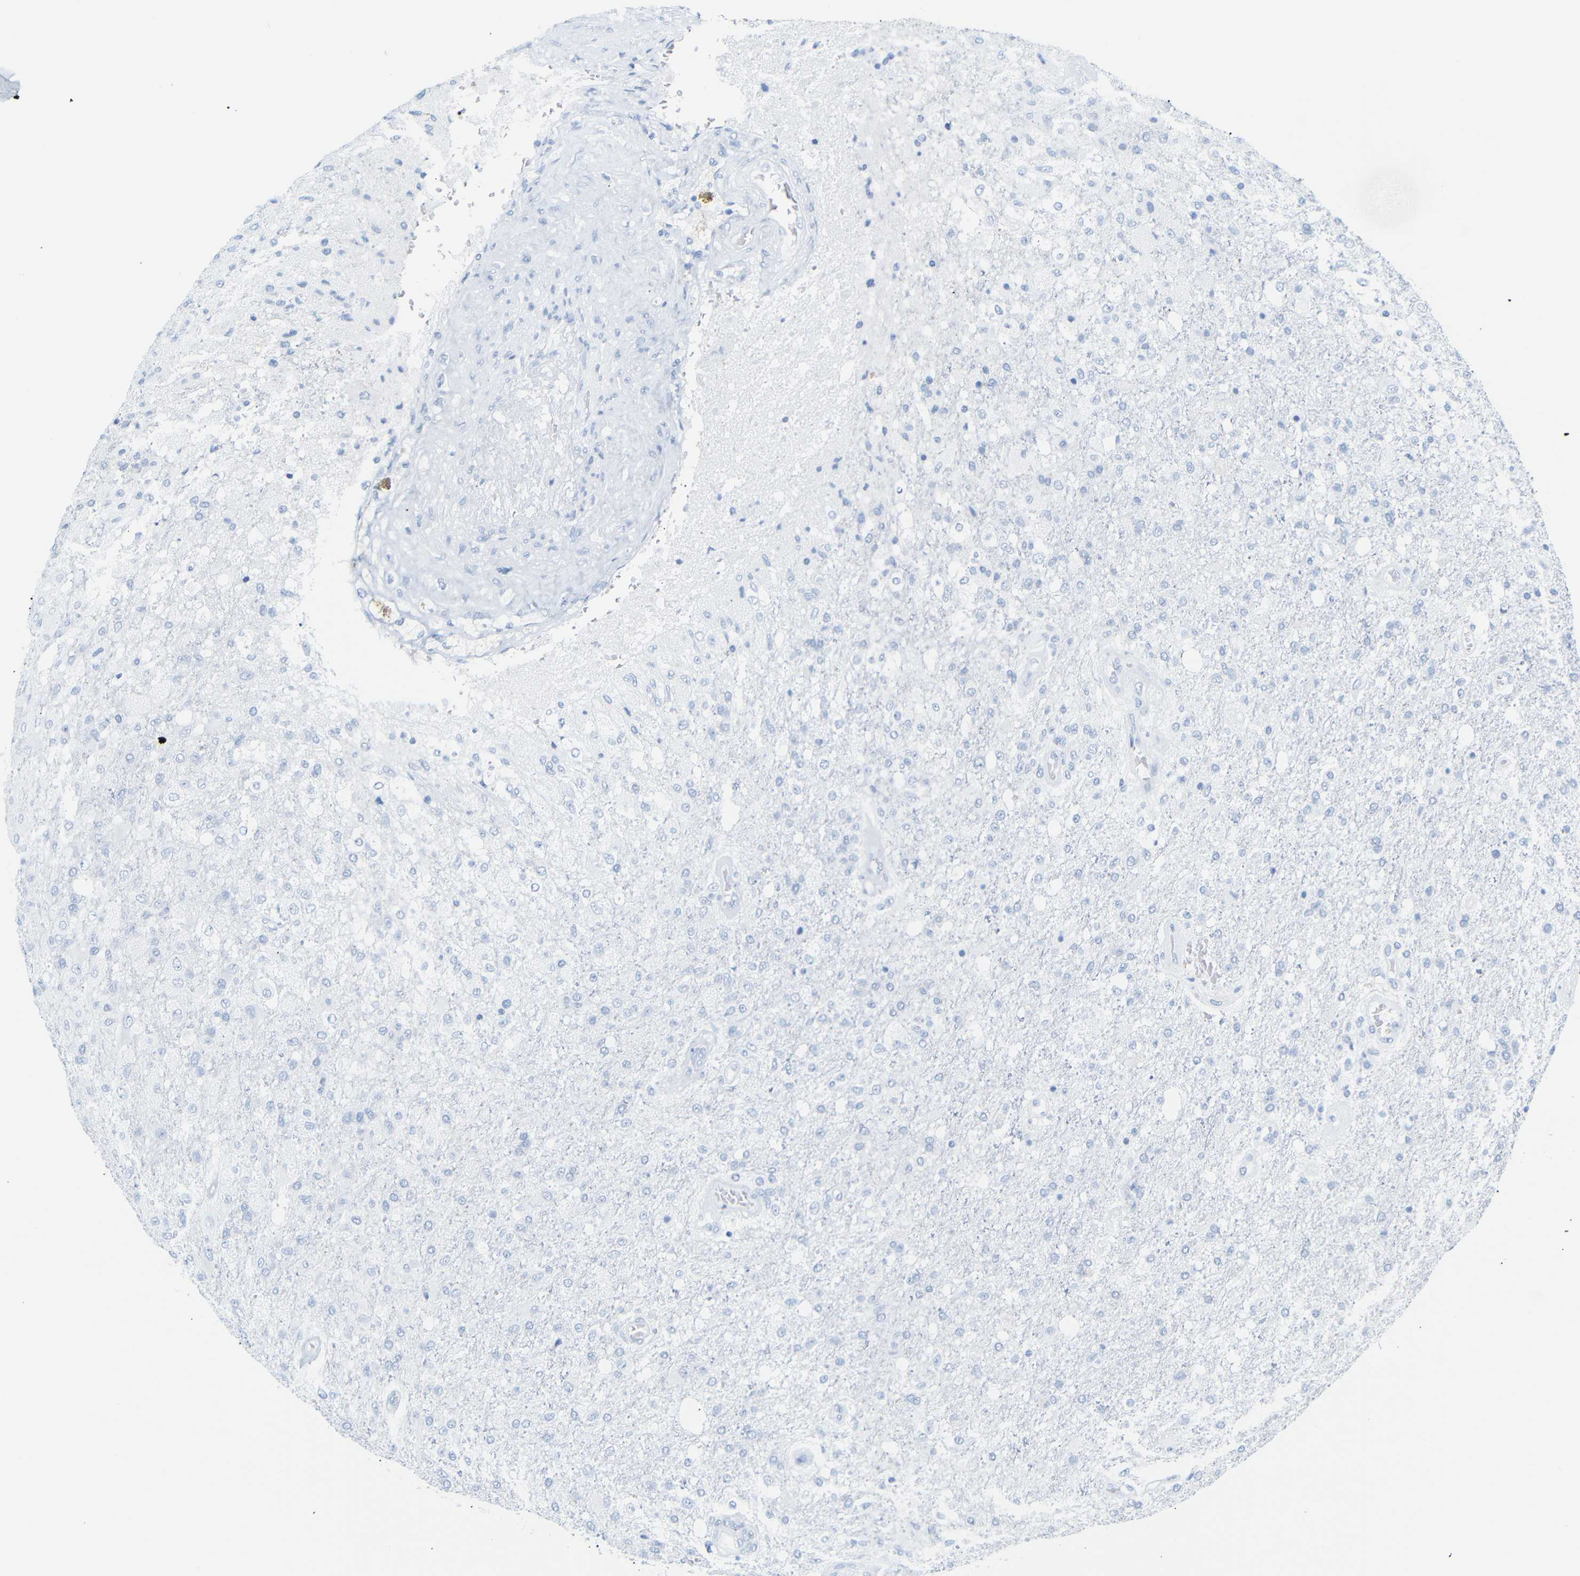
{"staining": {"intensity": "negative", "quantity": "none", "location": "none"}, "tissue": "glioma", "cell_type": "Tumor cells", "image_type": "cancer", "snomed": [{"axis": "morphology", "description": "Normal tissue, NOS"}, {"axis": "morphology", "description": "Glioma, malignant, High grade"}, {"axis": "topography", "description": "Cerebral cortex"}], "caption": "Human glioma stained for a protein using IHC displays no staining in tumor cells.", "gene": "DYNAP", "patient": {"sex": "male", "age": 77}}